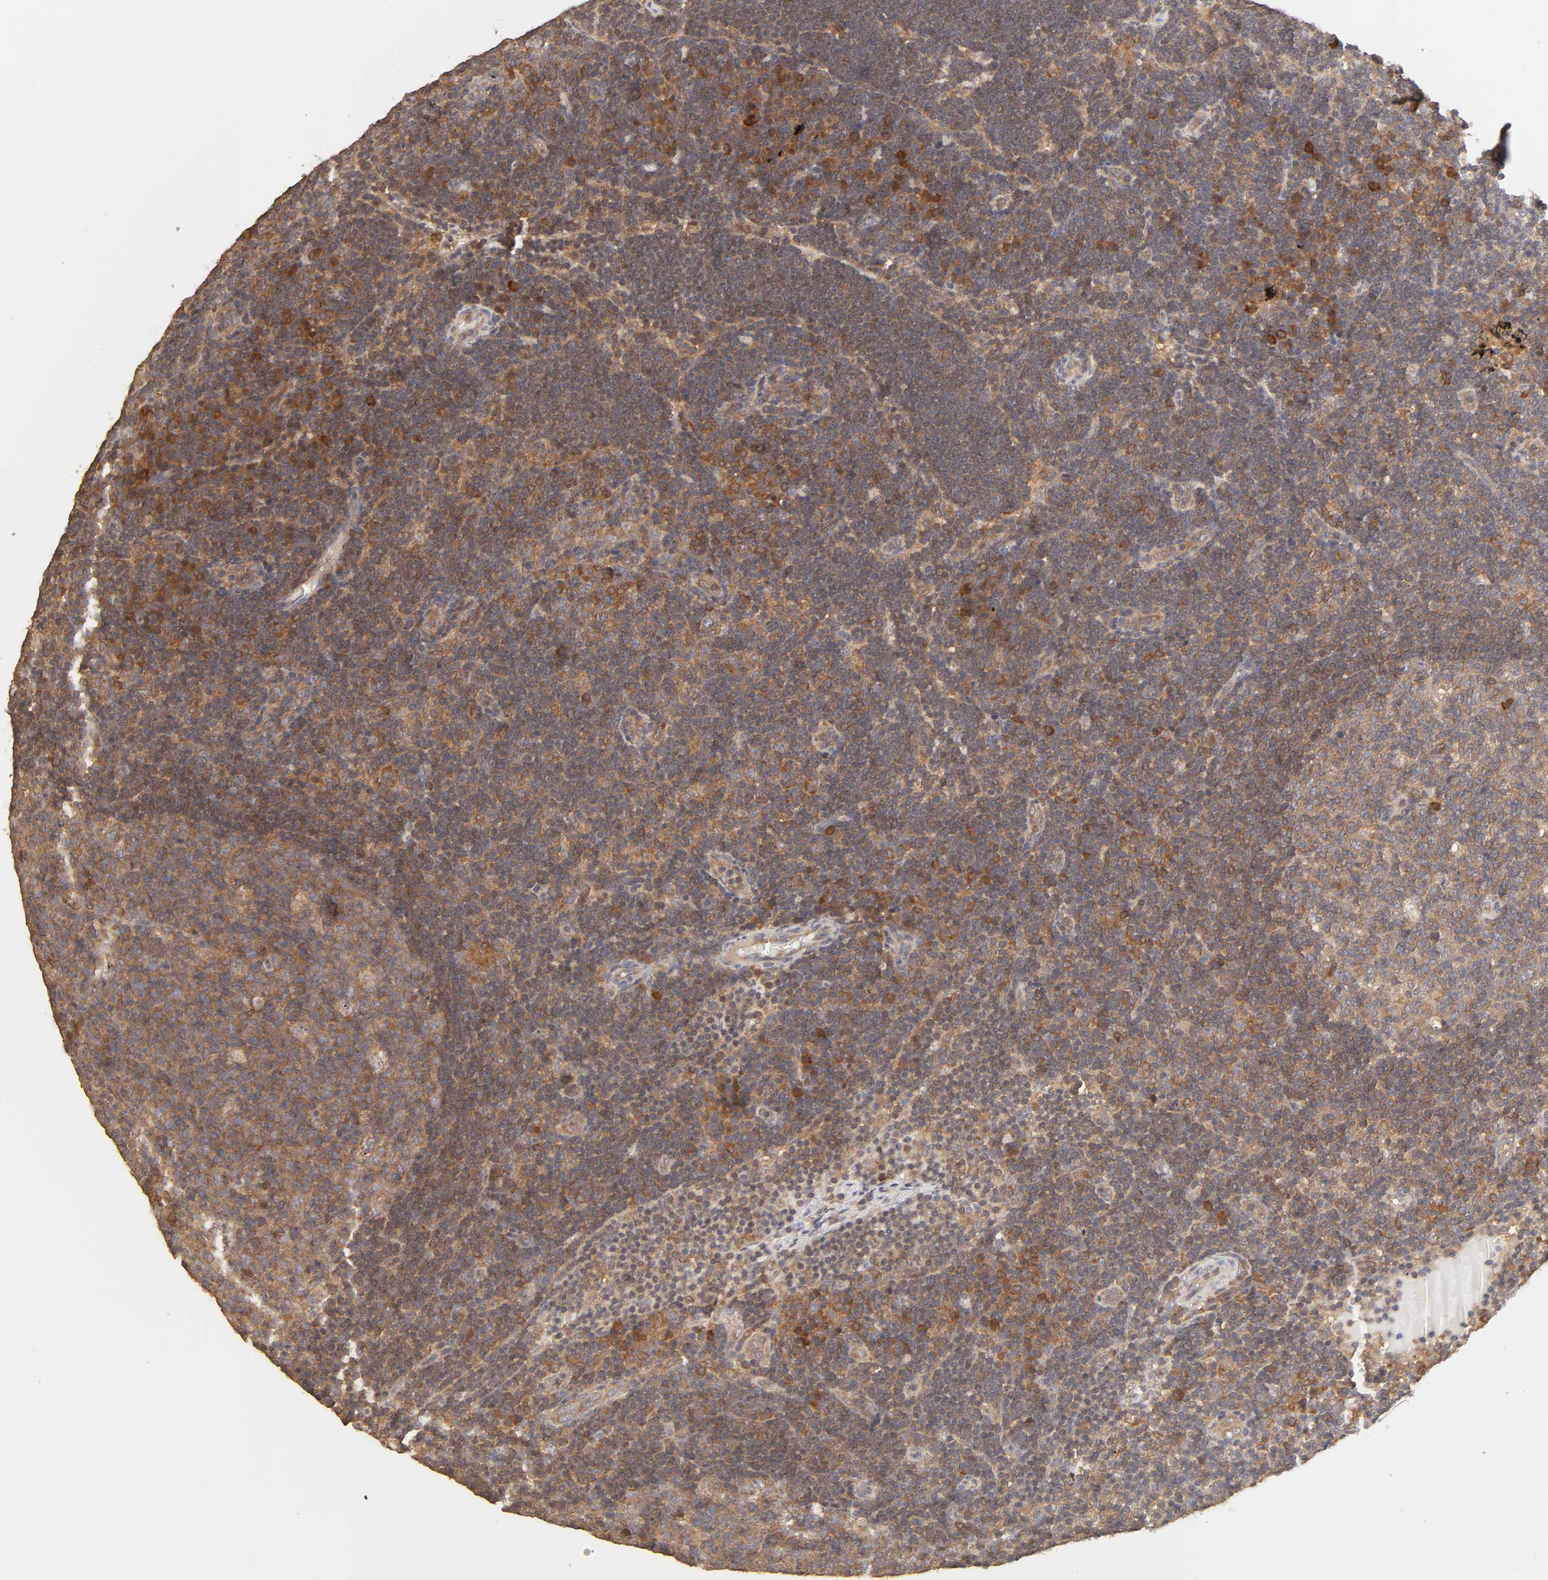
{"staining": {"intensity": "moderate", "quantity": "25%-75%", "location": "cytoplasmic/membranous"}, "tissue": "lymph node", "cell_type": "Germinal center cells", "image_type": "normal", "snomed": [{"axis": "morphology", "description": "Normal tissue, NOS"}, {"axis": "morphology", "description": "Squamous cell carcinoma, metastatic, NOS"}, {"axis": "topography", "description": "Lymph node"}], "caption": "Protein staining exhibits moderate cytoplasmic/membranous expression in approximately 25%-75% of germinal center cells in benign lymph node. The staining was performed using DAB (3,3'-diaminobenzidine), with brown indicating positive protein expression. Nuclei are stained blue with hematoxylin.", "gene": "AP1G2", "patient": {"sex": "female", "age": 53}}